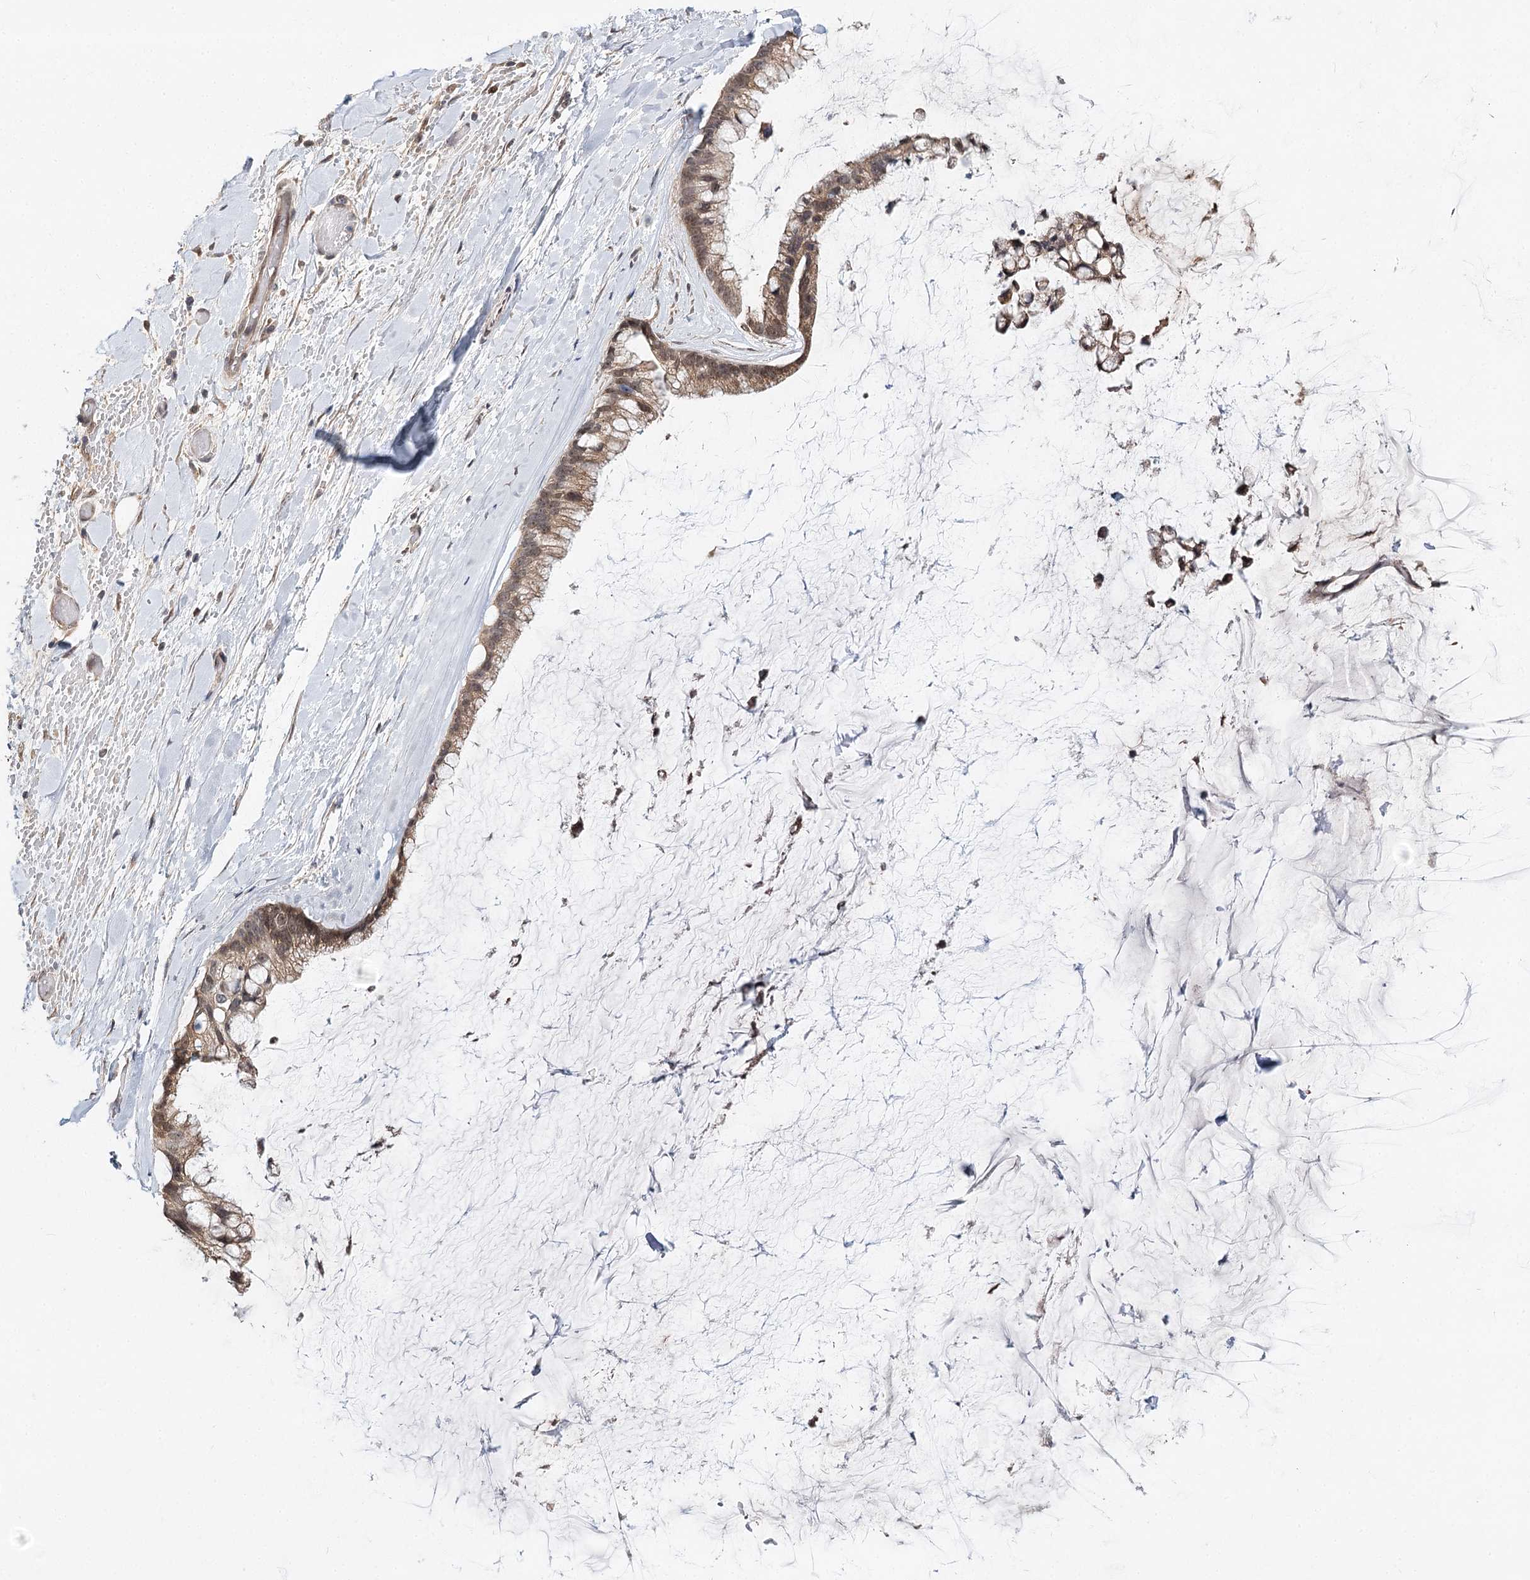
{"staining": {"intensity": "weak", "quantity": ">75%", "location": "cytoplasmic/membranous,nuclear"}, "tissue": "ovarian cancer", "cell_type": "Tumor cells", "image_type": "cancer", "snomed": [{"axis": "morphology", "description": "Cystadenocarcinoma, mucinous, NOS"}, {"axis": "topography", "description": "Ovary"}], "caption": "A brown stain shows weak cytoplasmic/membranous and nuclear expression of a protein in human ovarian cancer (mucinous cystadenocarcinoma) tumor cells.", "gene": "NOPCHAP1", "patient": {"sex": "female", "age": 39}}